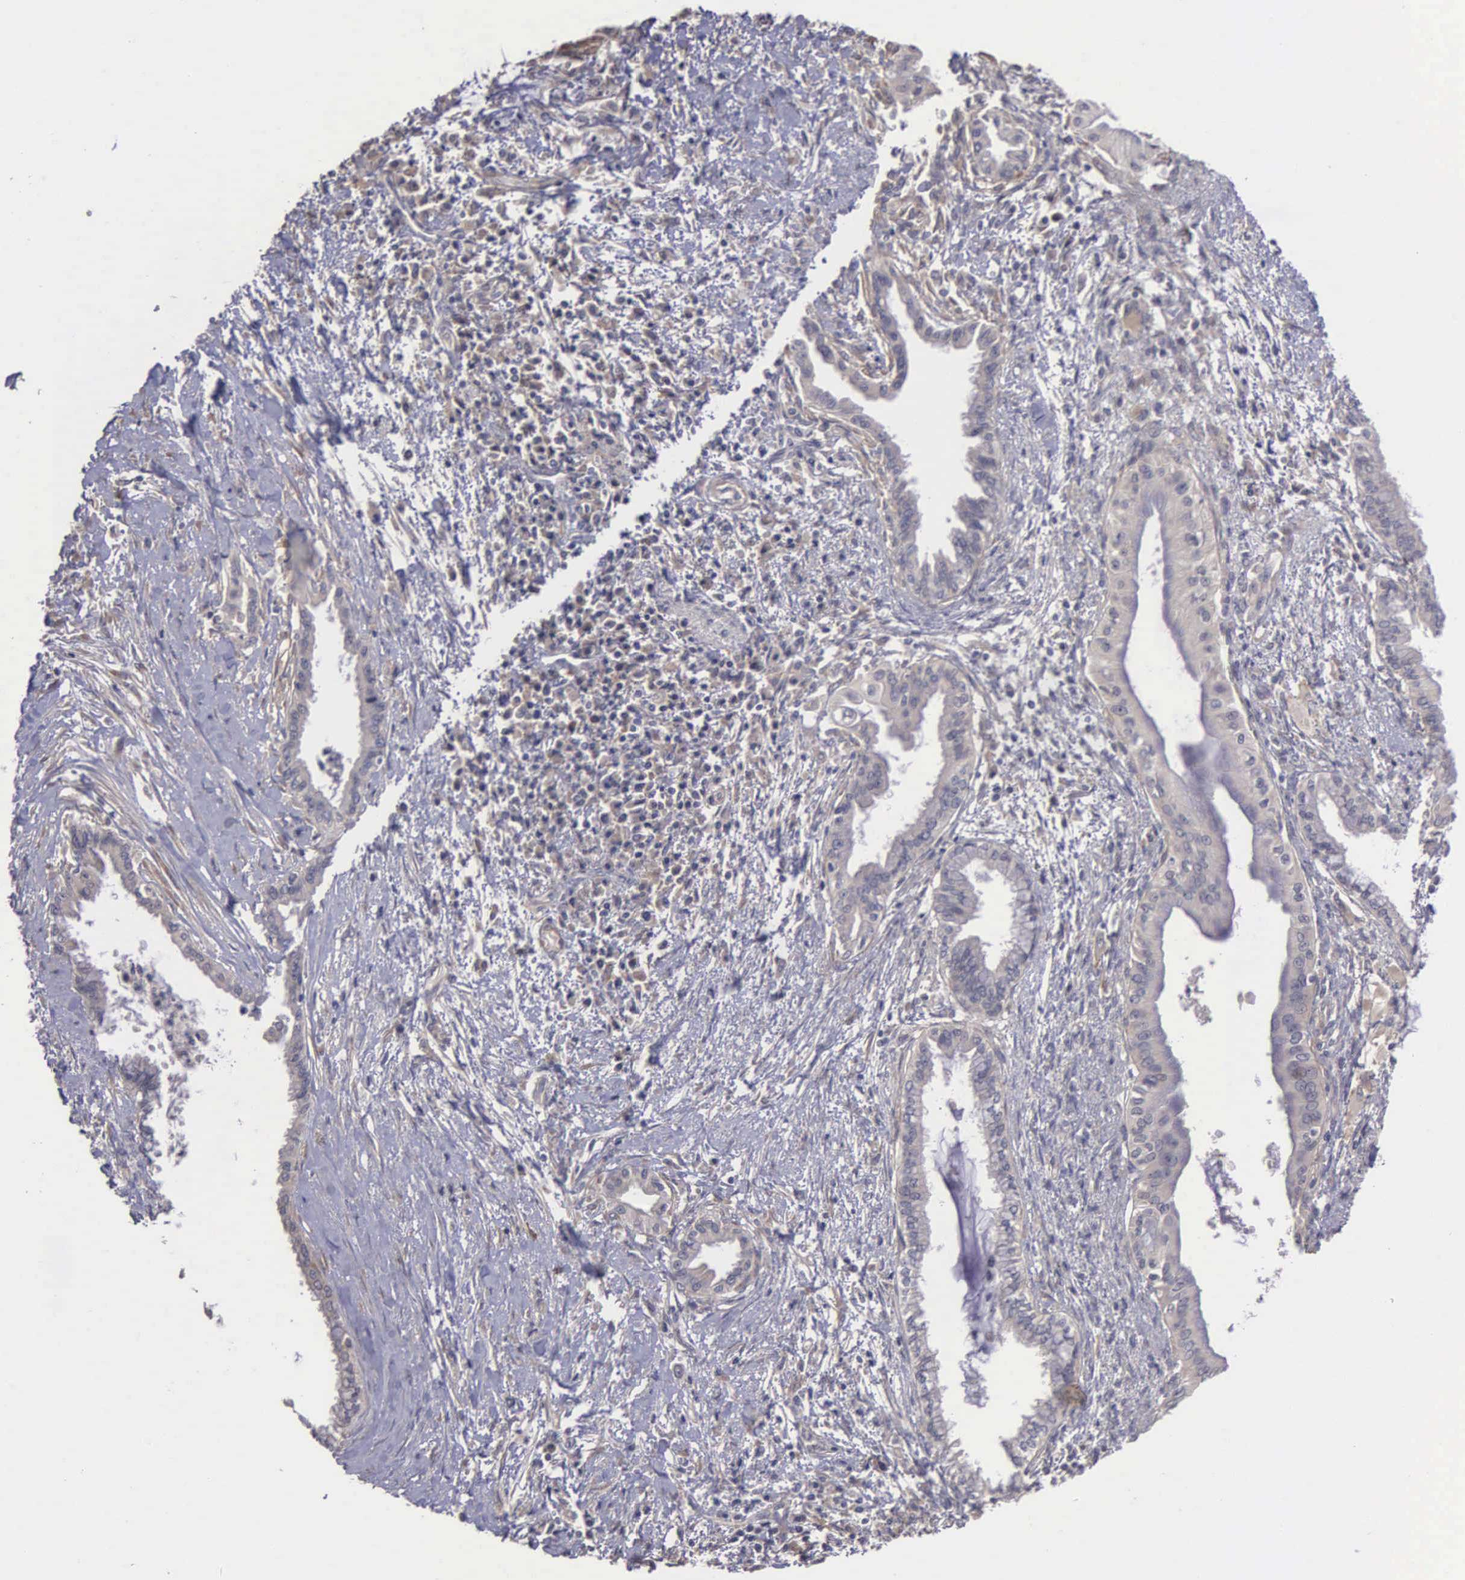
{"staining": {"intensity": "negative", "quantity": "none", "location": "none"}, "tissue": "pancreatic cancer", "cell_type": "Tumor cells", "image_type": "cancer", "snomed": [{"axis": "morphology", "description": "Adenocarcinoma, NOS"}, {"axis": "topography", "description": "Pancreas"}], "caption": "A histopathology image of pancreatic adenocarcinoma stained for a protein exhibits no brown staining in tumor cells. (DAB immunohistochemistry visualized using brightfield microscopy, high magnification).", "gene": "RTL10", "patient": {"sex": "female", "age": 64}}